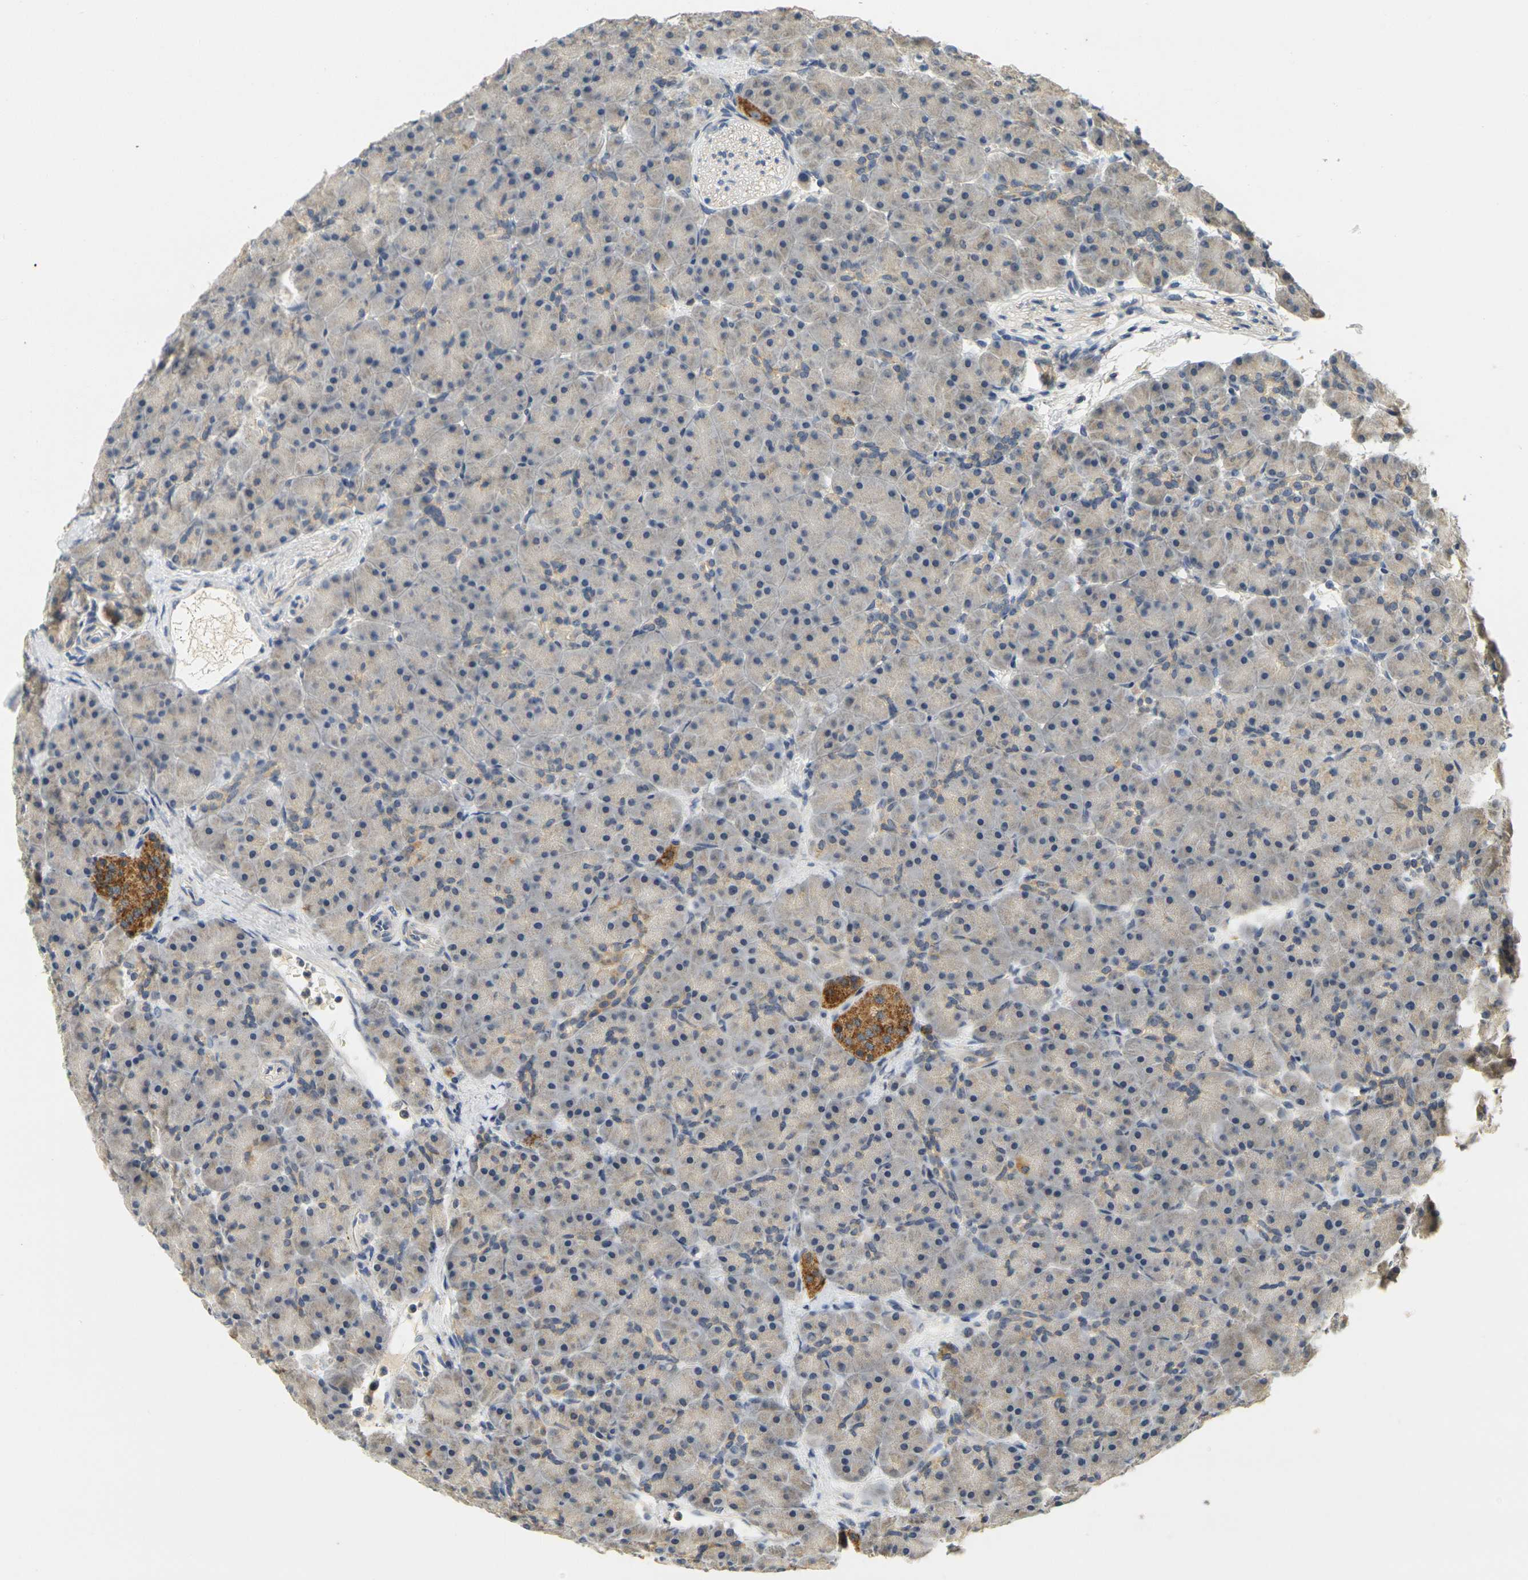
{"staining": {"intensity": "weak", "quantity": "<25%", "location": "cytoplasmic/membranous"}, "tissue": "pancreas", "cell_type": "Exocrine glandular cells", "image_type": "normal", "snomed": [{"axis": "morphology", "description": "Normal tissue, NOS"}, {"axis": "topography", "description": "Pancreas"}], "caption": "This is an immunohistochemistry (IHC) photomicrograph of unremarkable pancreas. There is no positivity in exocrine glandular cells.", "gene": "GDAP1", "patient": {"sex": "male", "age": 66}}